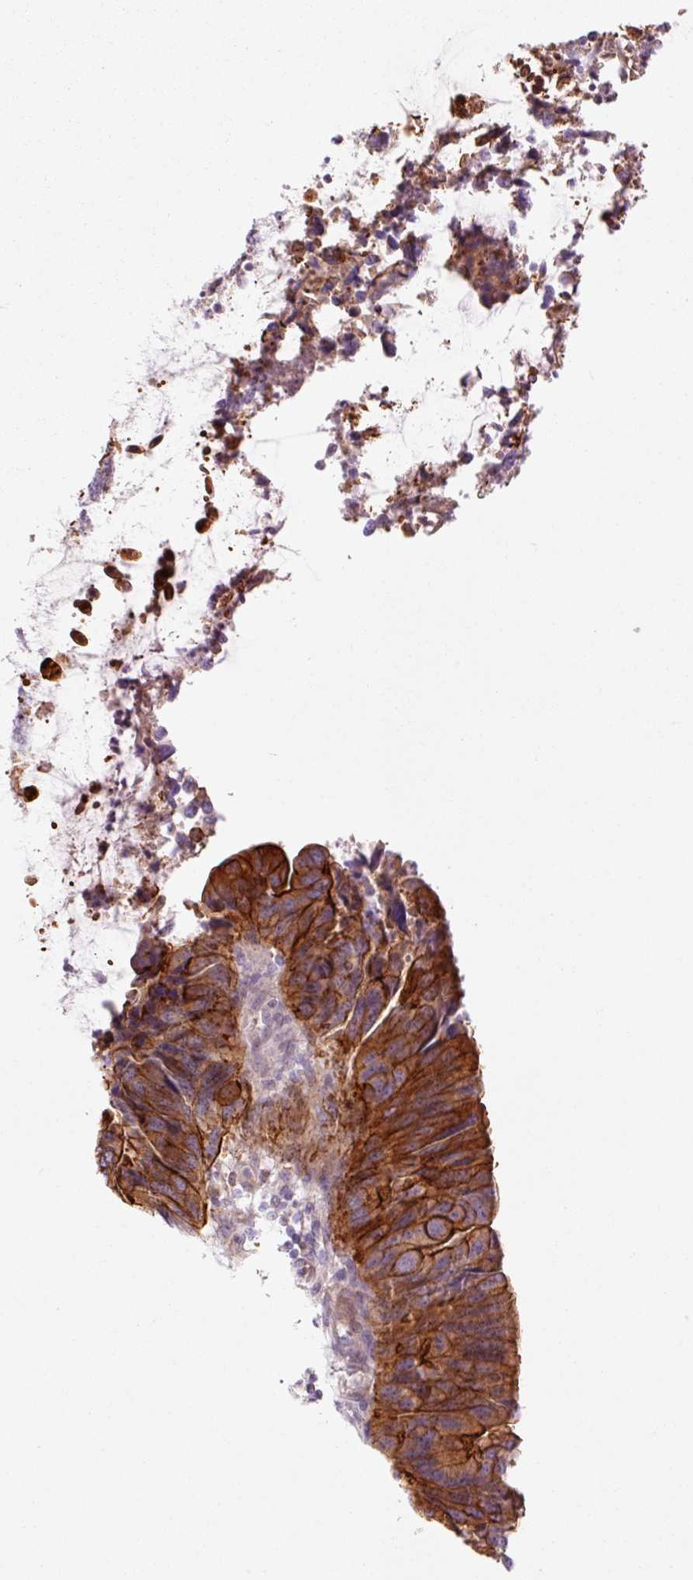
{"staining": {"intensity": "strong", "quantity": ">75%", "location": "cytoplasmic/membranous"}, "tissue": "colorectal cancer", "cell_type": "Tumor cells", "image_type": "cancer", "snomed": [{"axis": "morphology", "description": "Adenocarcinoma, NOS"}, {"axis": "topography", "description": "Colon"}], "caption": "A photomicrograph of human colorectal cancer stained for a protein shows strong cytoplasmic/membranous brown staining in tumor cells.", "gene": "DAPP1", "patient": {"sex": "female", "age": 67}}